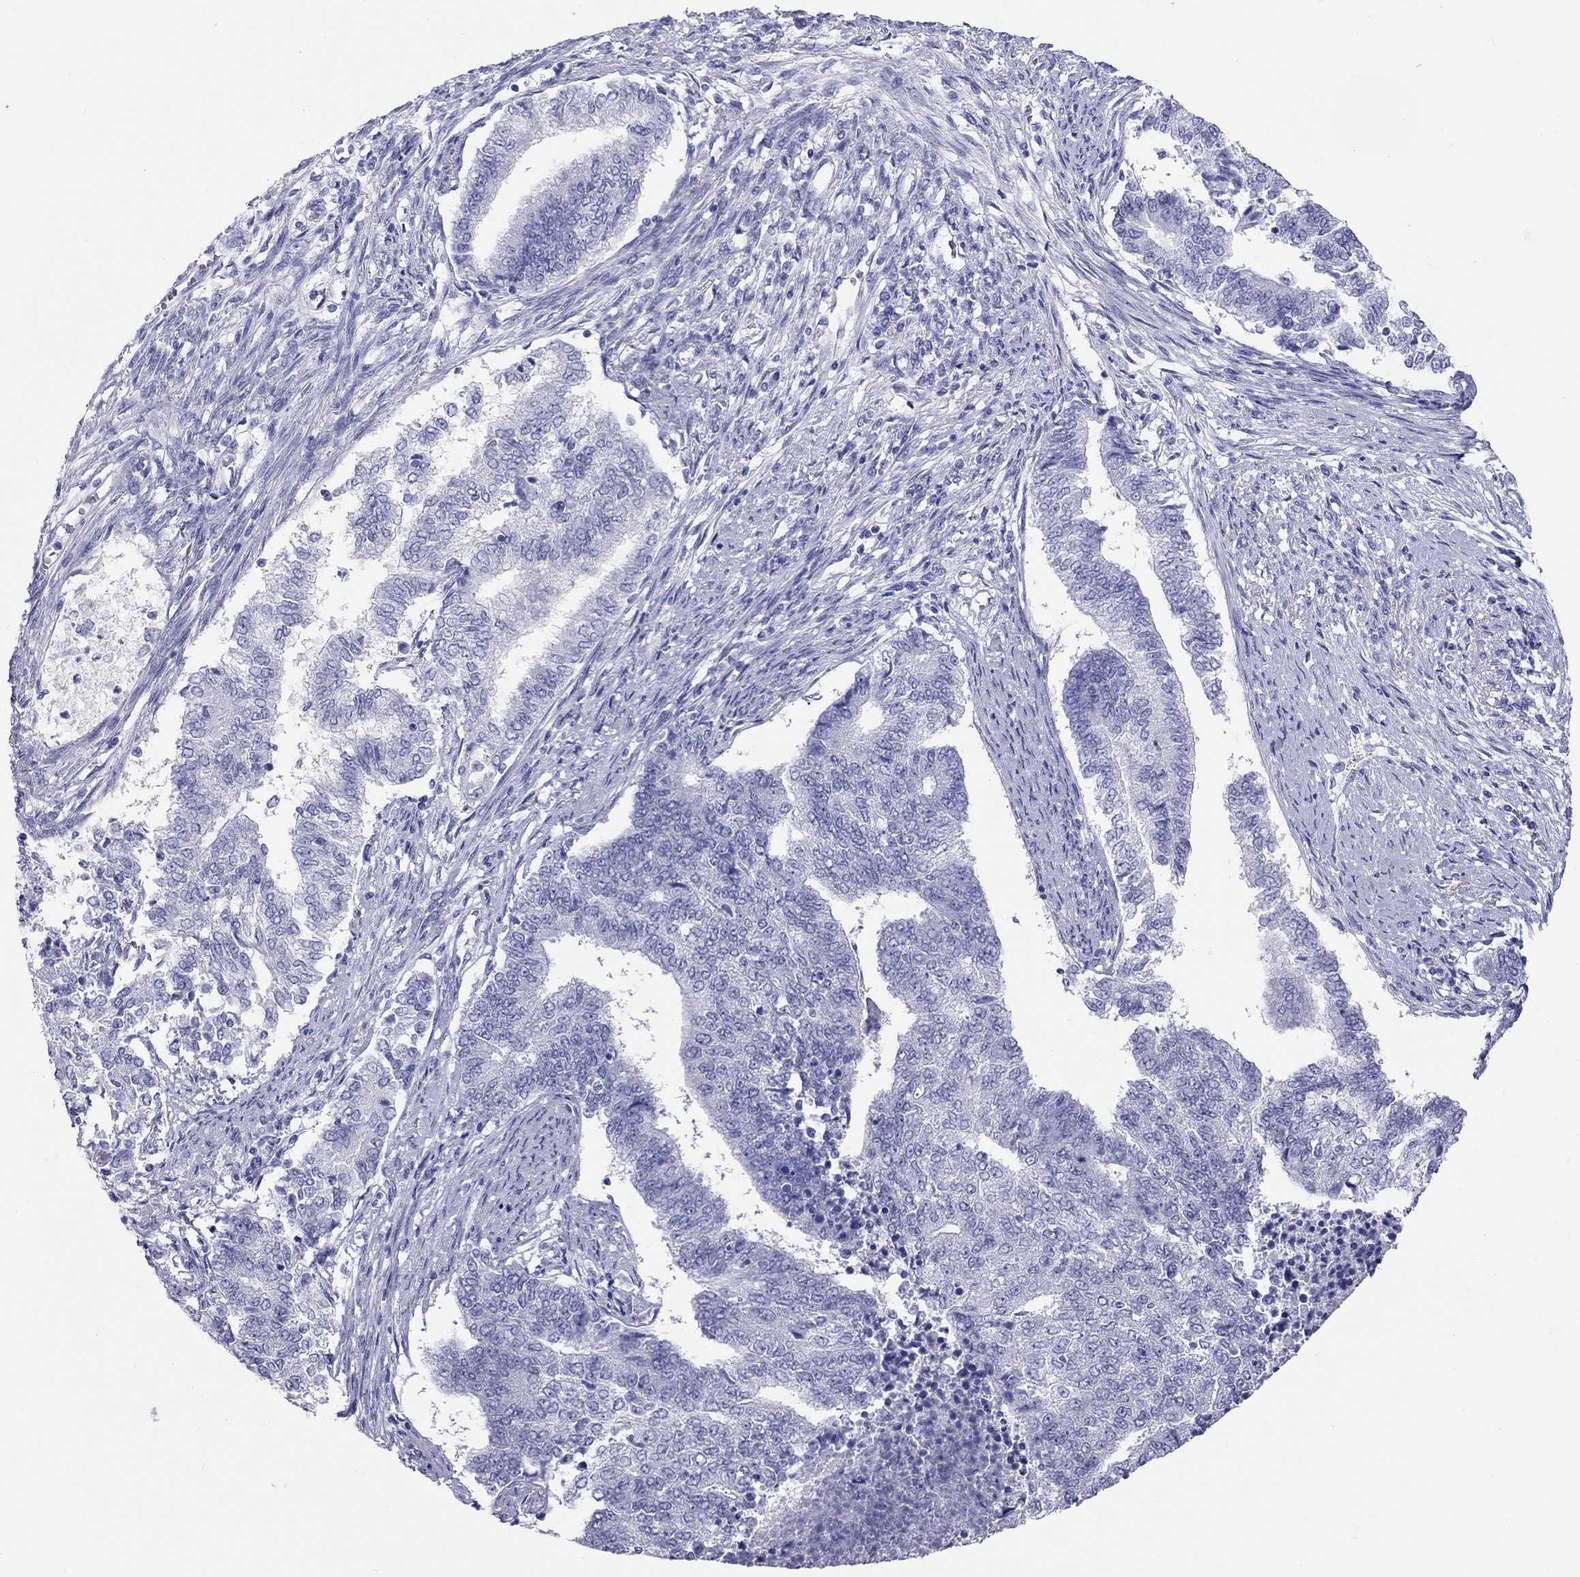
{"staining": {"intensity": "negative", "quantity": "none", "location": "none"}, "tissue": "endometrial cancer", "cell_type": "Tumor cells", "image_type": "cancer", "snomed": [{"axis": "morphology", "description": "Adenocarcinoma, NOS"}, {"axis": "topography", "description": "Endometrium"}], "caption": "IHC of adenocarcinoma (endometrial) shows no expression in tumor cells.", "gene": "PSMB11", "patient": {"sex": "female", "age": 65}}